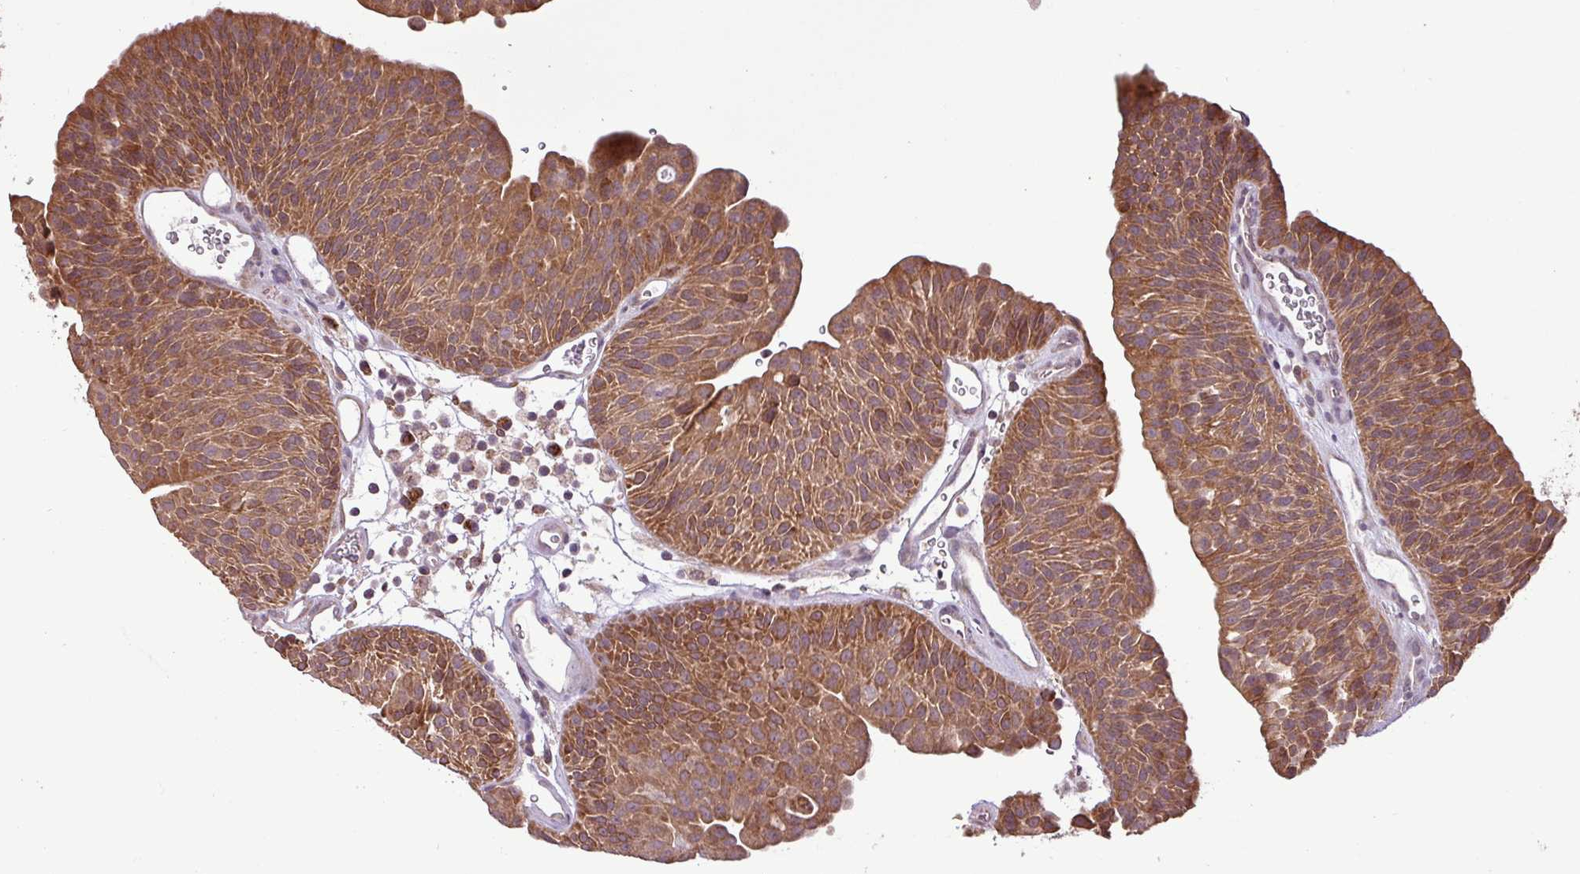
{"staining": {"intensity": "moderate", "quantity": ">75%", "location": "cytoplasmic/membranous"}, "tissue": "urothelial cancer", "cell_type": "Tumor cells", "image_type": "cancer", "snomed": [{"axis": "morphology", "description": "Urothelial carcinoma, NOS"}, {"axis": "topography", "description": "Urinary bladder"}], "caption": "A medium amount of moderate cytoplasmic/membranous staining is seen in approximately >75% of tumor cells in transitional cell carcinoma tissue.", "gene": "MCTP2", "patient": {"sex": "male", "age": 67}}